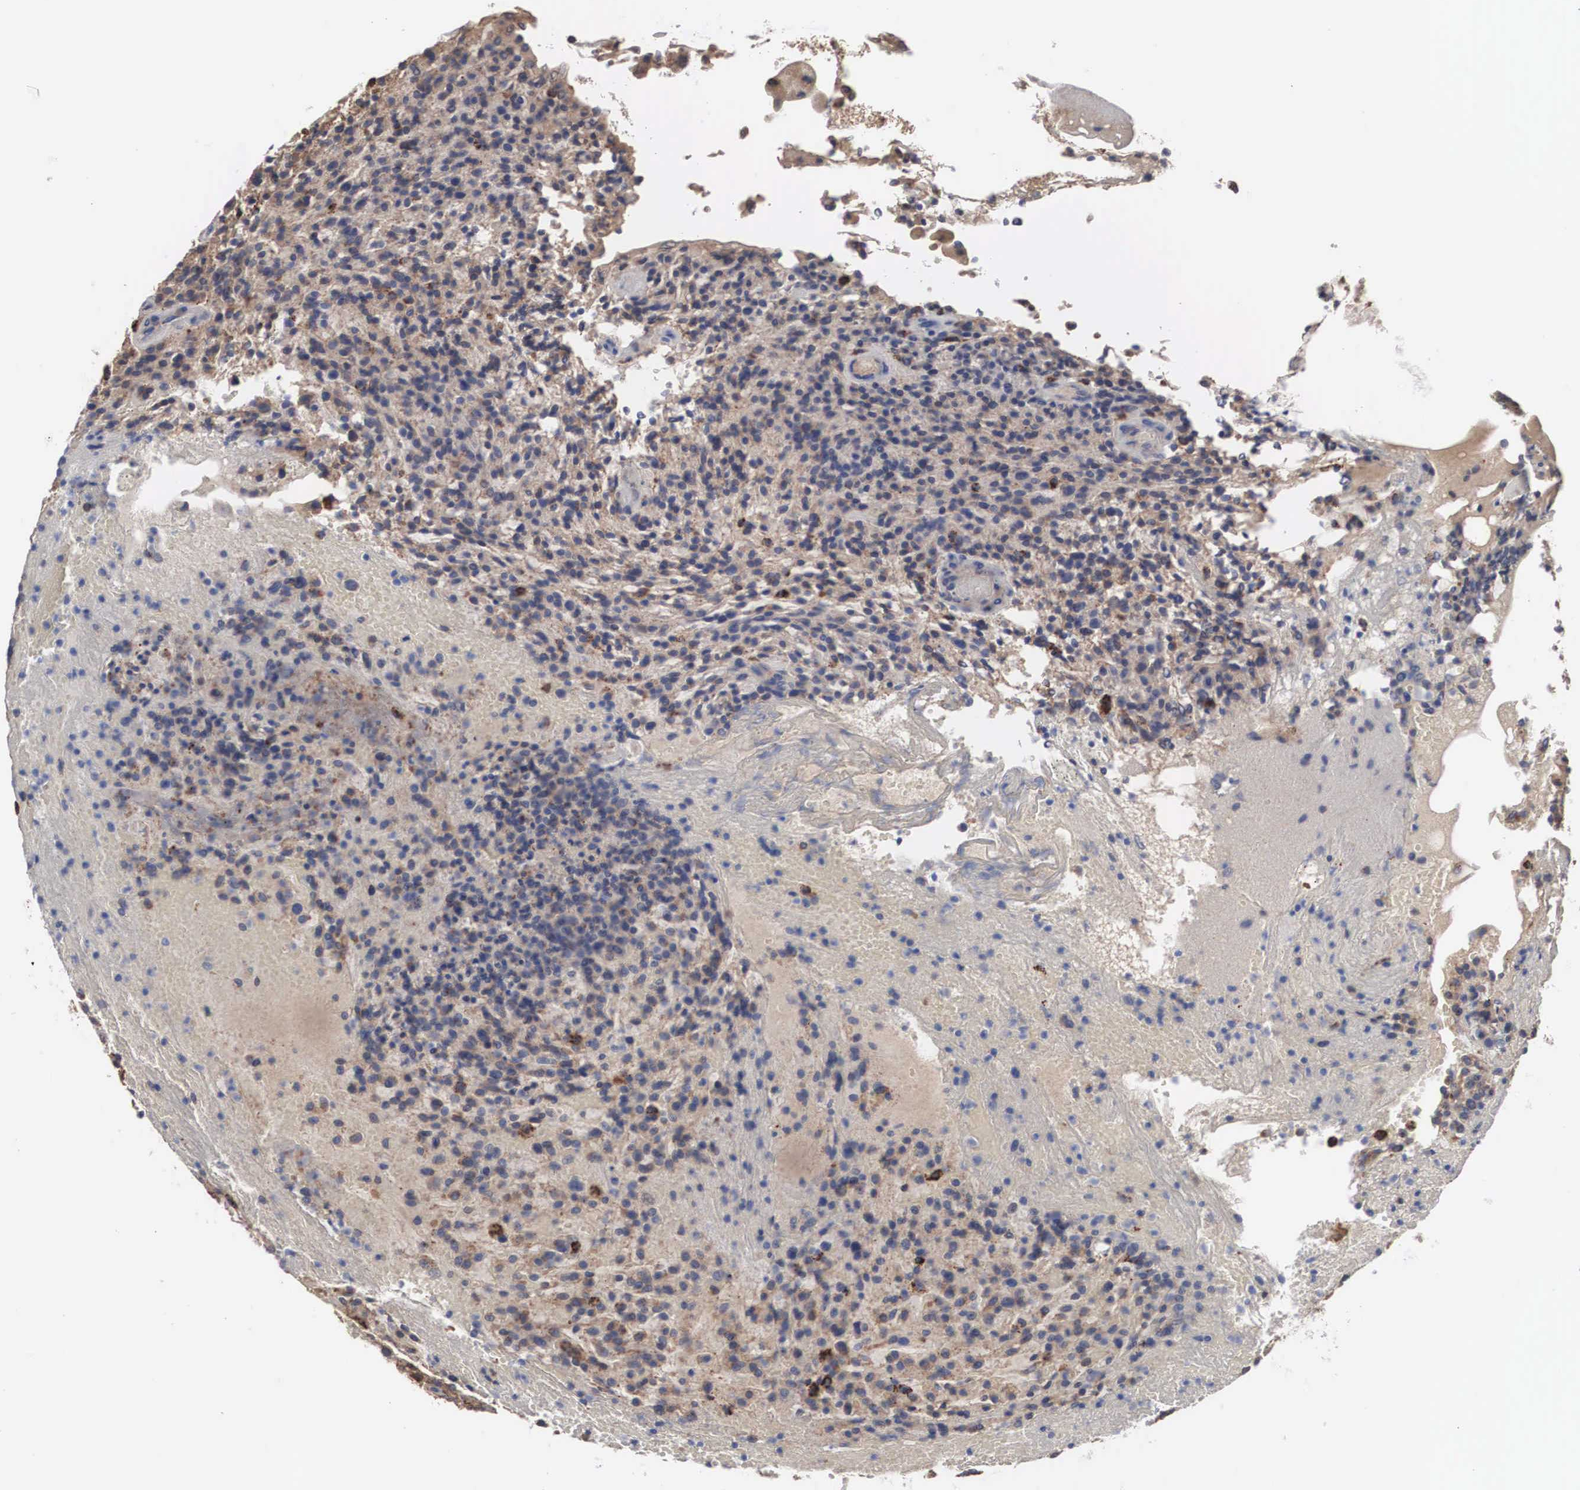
{"staining": {"intensity": "moderate", "quantity": "25%-75%", "location": "cytoplasmic/membranous"}, "tissue": "glioma", "cell_type": "Tumor cells", "image_type": "cancer", "snomed": [{"axis": "morphology", "description": "Glioma, malignant, High grade"}, {"axis": "topography", "description": "Brain"}], "caption": "Tumor cells show moderate cytoplasmic/membranous staining in about 25%-75% of cells in malignant glioma (high-grade).", "gene": "LGALS3BP", "patient": {"sex": "female", "age": 13}}